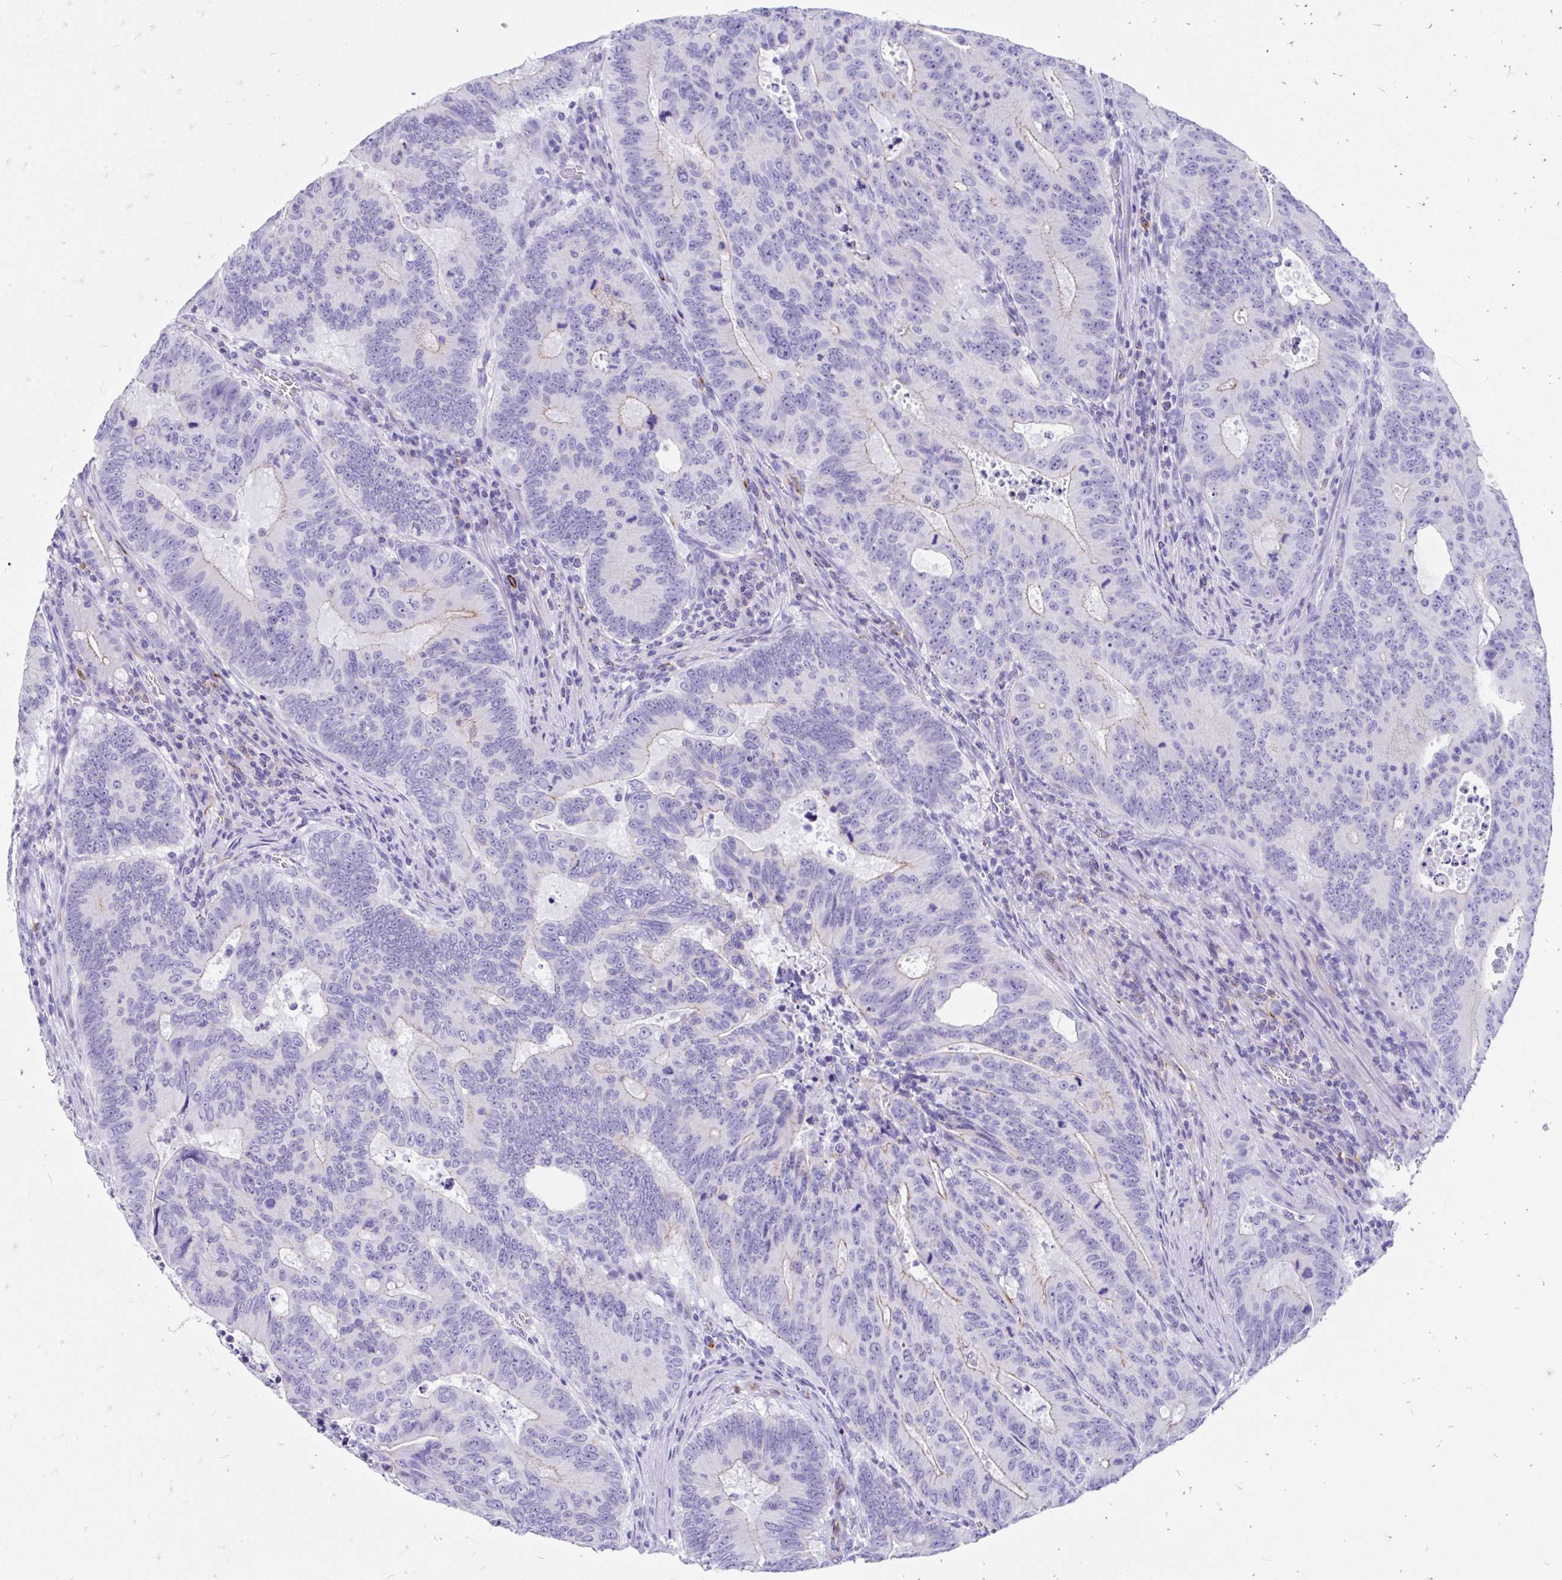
{"staining": {"intensity": "weak", "quantity": "<25%", "location": "cytoplasmic/membranous"}, "tissue": "colorectal cancer", "cell_type": "Tumor cells", "image_type": "cancer", "snomed": [{"axis": "morphology", "description": "Adenocarcinoma, NOS"}, {"axis": "topography", "description": "Colon"}], "caption": "Tumor cells are negative for protein expression in human colorectal adenocarcinoma.", "gene": "ZNF699", "patient": {"sex": "male", "age": 62}}